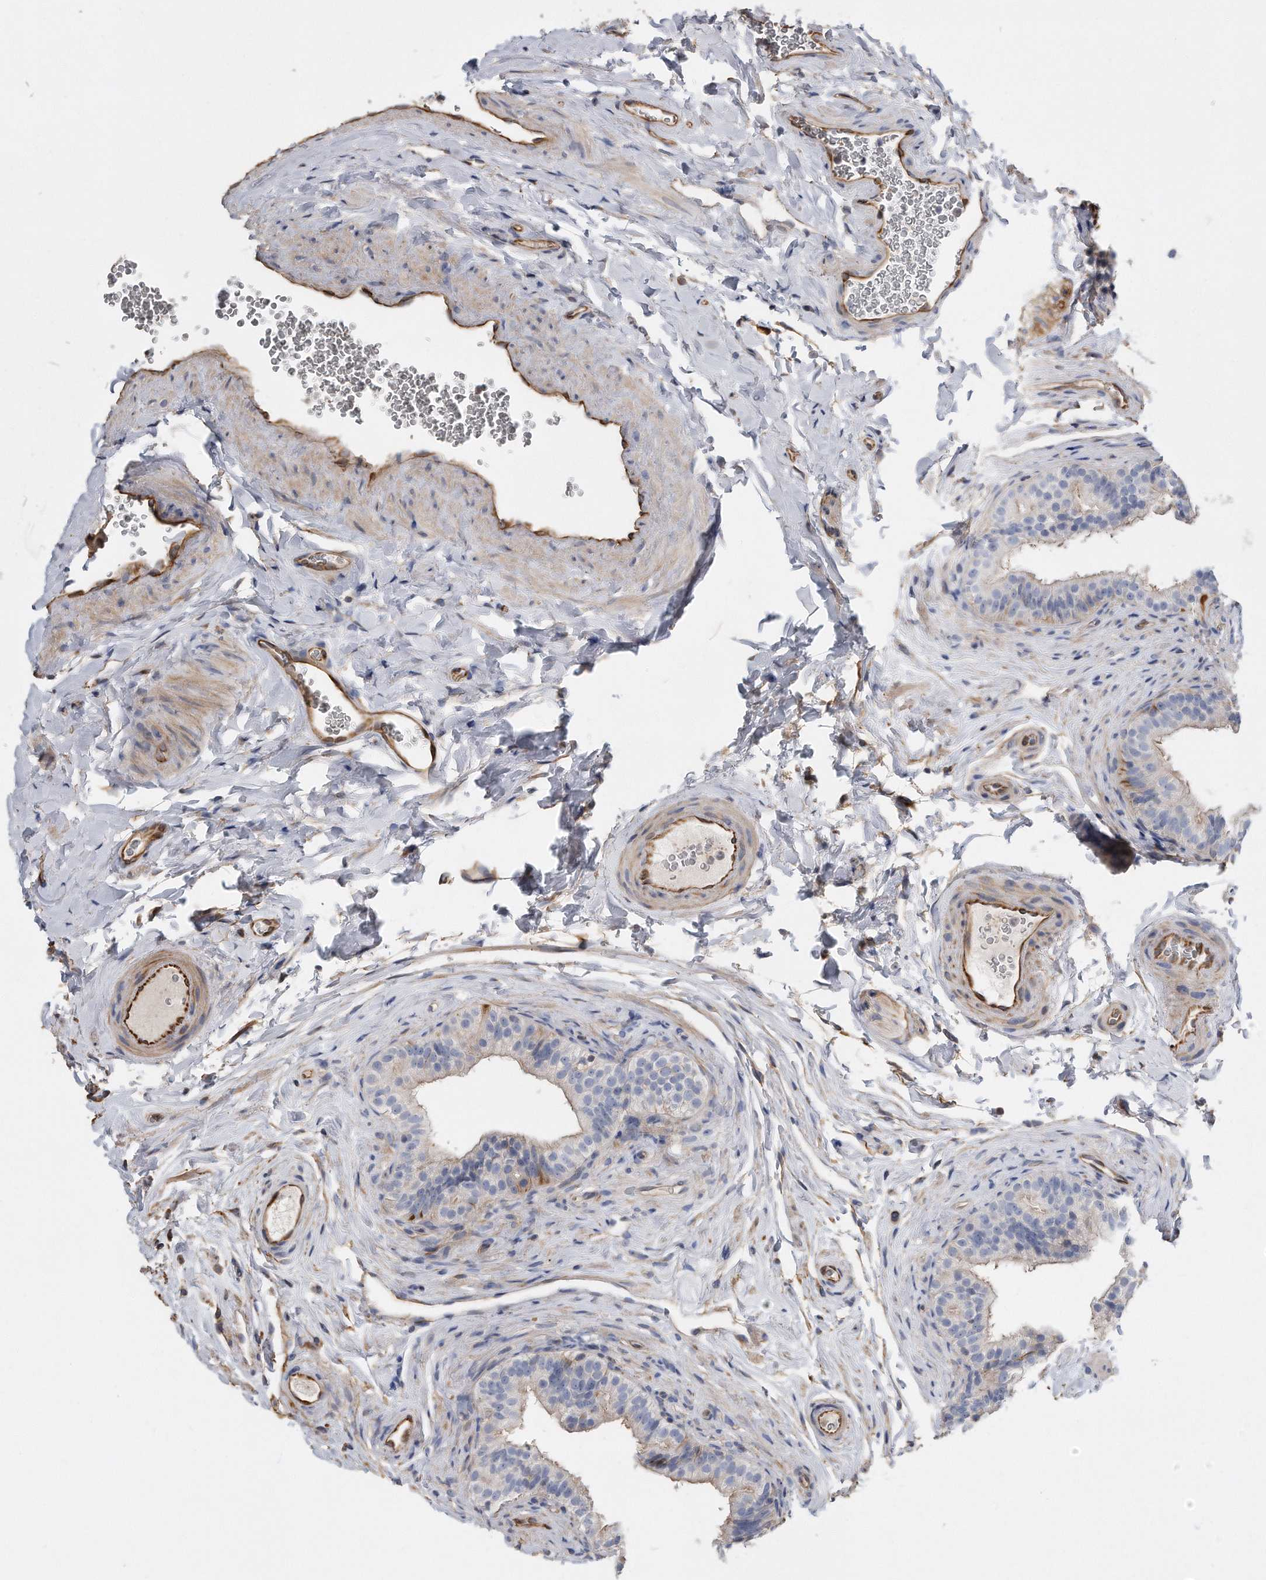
{"staining": {"intensity": "moderate", "quantity": "<25%", "location": "cytoplasmic/membranous"}, "tissue": "epididymis", "cell_type": "Glandular cells", "image_type": "normal", "snomed": [{"axis": "morphology", "description": "Normal tissue, NOS"}, {"axis": "topography", "description": "Epididymis"}], "caption": "Immunohistochemical staining of normal epididymis demonstrates <25% levels of moderate cytoplasmic/membranous protein staining in approximately <25% of glandular cells. The staining is performed using DAB brown chromogen to label protein expression. The nuclei are counter-stained blue using hematoxylin.", "gene": "GPC1", "patient": {"sex": "male", "age": 49}}